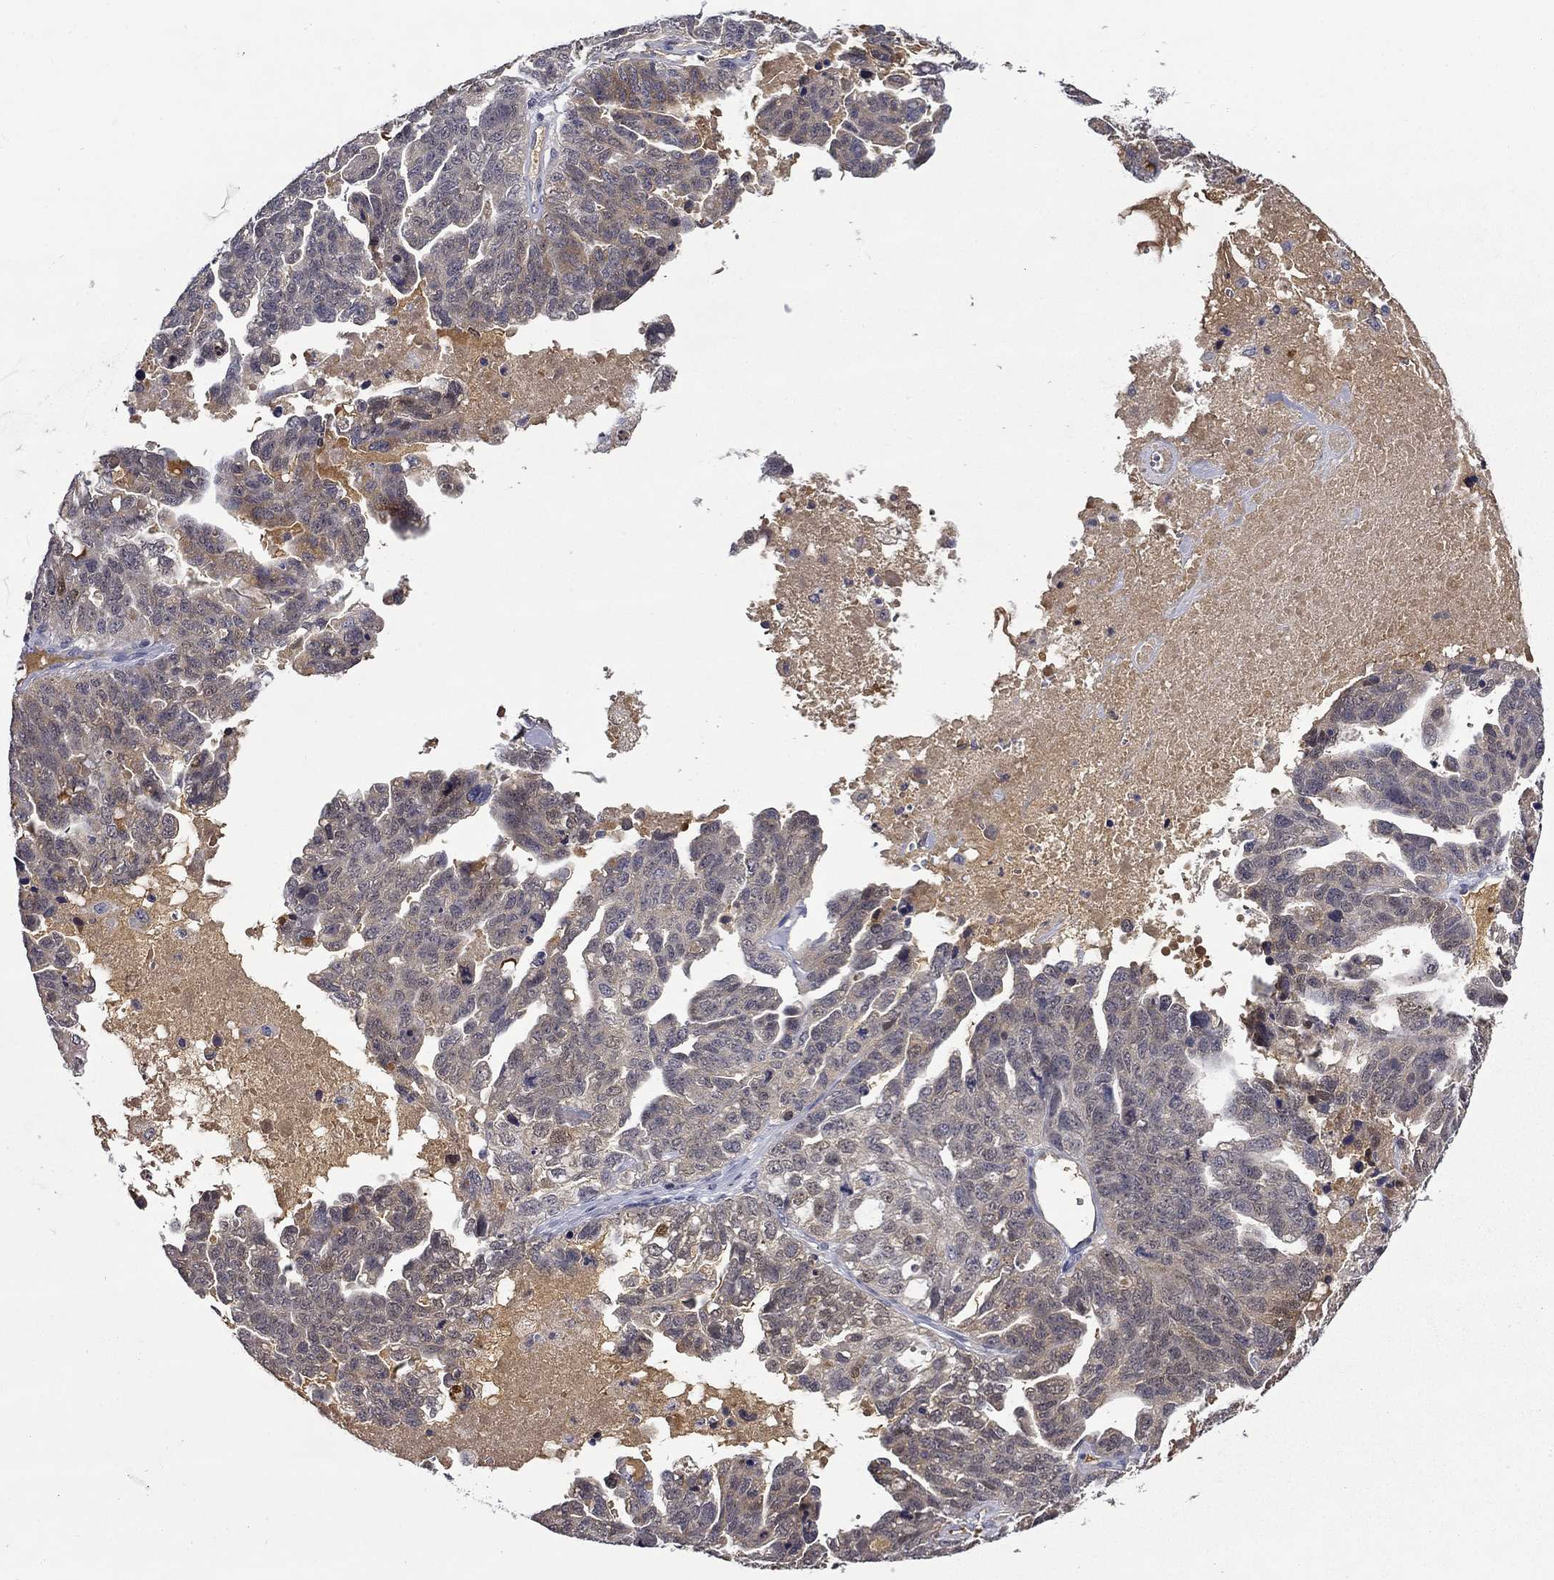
{"staining": {"intensity": "negative", "quantity": "none", "location": "none"}, "tissue": "ovarian cancer", "cell_type": "Tumor cells", "image_type": "cancer", "snomed": [{"axis": "morphology", "description": "Cystadenocarcinoma, serous, NOS"}, {"axis": "topography", "description": "Ovary"}], "caption": "A high-resolution histopathology image shows immunohistochemistry (IHC) staining of ovarian serous cystadenocarcinoma, which demonstrates no significant staining in tumor cells.", "gene": "DDTL", "patient": {"sex": "female", "age": 71}}